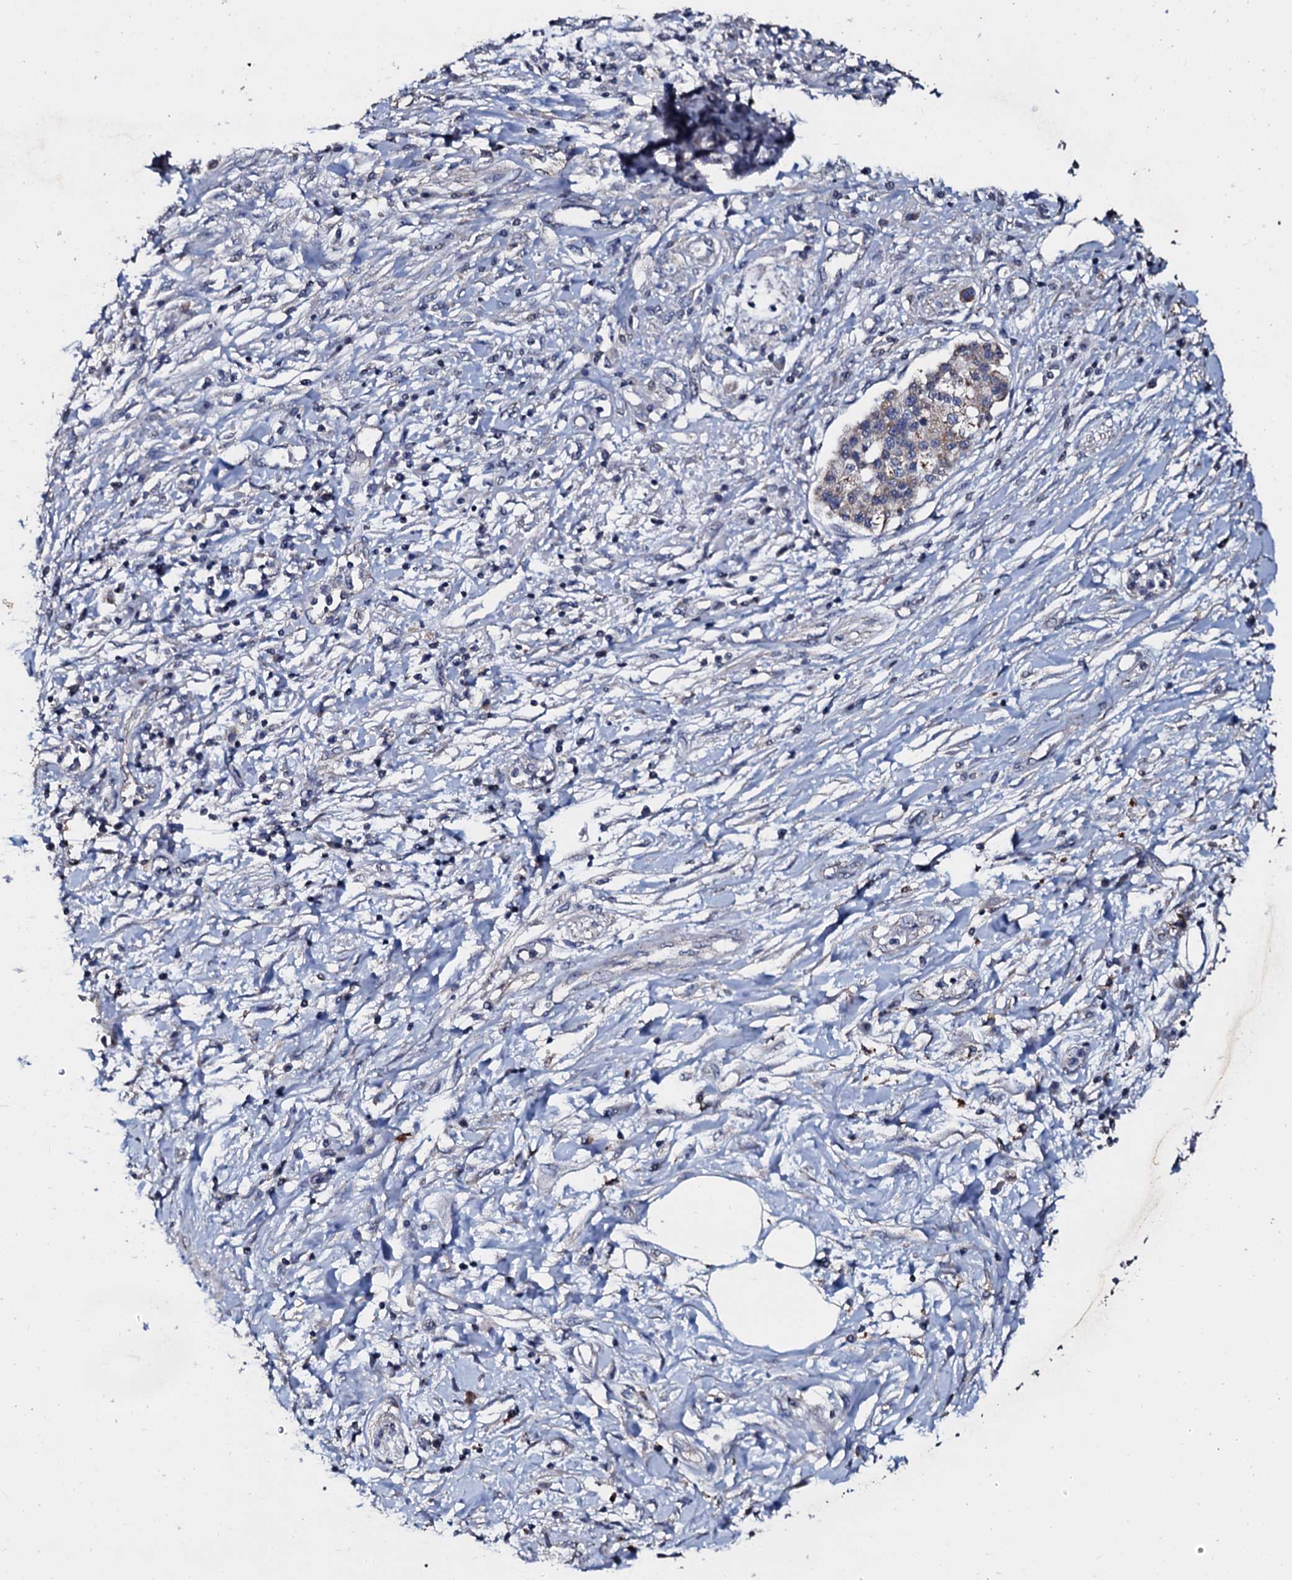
{"staining": {"intensity": "weak", "quantity": "25%-75%", "location": "cytoplasmic/membranous"}, "tissue": "pancreatic cancer", "cell_type": "Tumor cells", "image_type": "cancer", "snomed": [{"axis": "morphology", "description": "Adenocarcinoma, NOS"}, {"axis": "topography", "description": "Pancreas"}], "caption": "Brown immunohistochemical staining in pancreatic adenocarcinoma shows weak cytoplasmic/membranous expression in approximately 25%-75% of tumor cells.", "gene": "SLC37A4", "patient": {"sex": "female", "age": 56}}